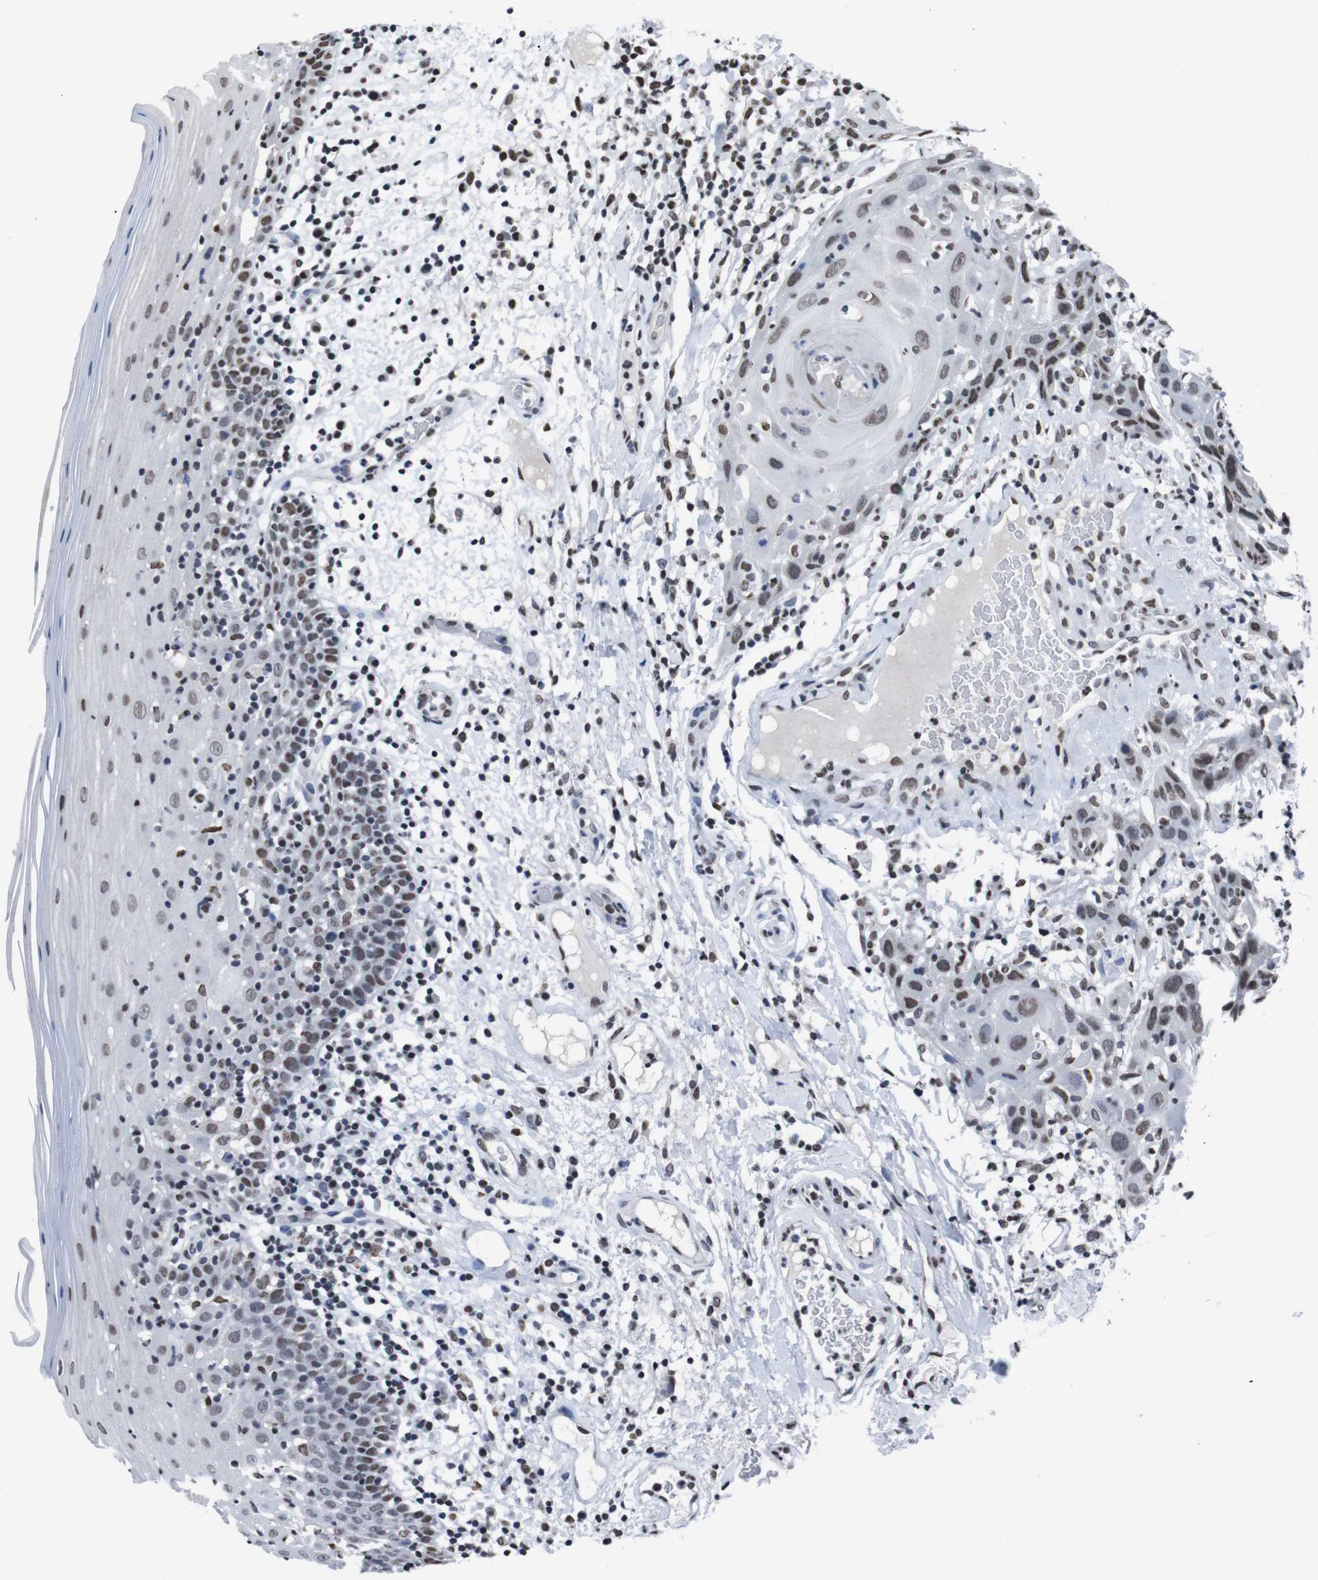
{"staining": {"intensity": "moderate", "quantity": ">75%", "location": "nuclear"}, "tissue": "oral mucosa", "cell_type": "Squamous epithelial cells", "image_type": "normal", "snomed": [{"axis": "morphology", "description": "Normal tissue, NOS"}, {"axis": "morphology", "description": "Squamous cell carcinoma, NOS"}, {"axis": "topography", "description": "Skeletal muscle"}, {"axis": "topography", "description": "Oral tissue"}], "caption": "Immunohistochemical staining of benign human oral mucosa reveals medium levels of moderate nuclear positivity in about >75% of squamous epithelial cells.", "gene": "PIP4P2", "patient": {"sex": "male", "age": 71}}